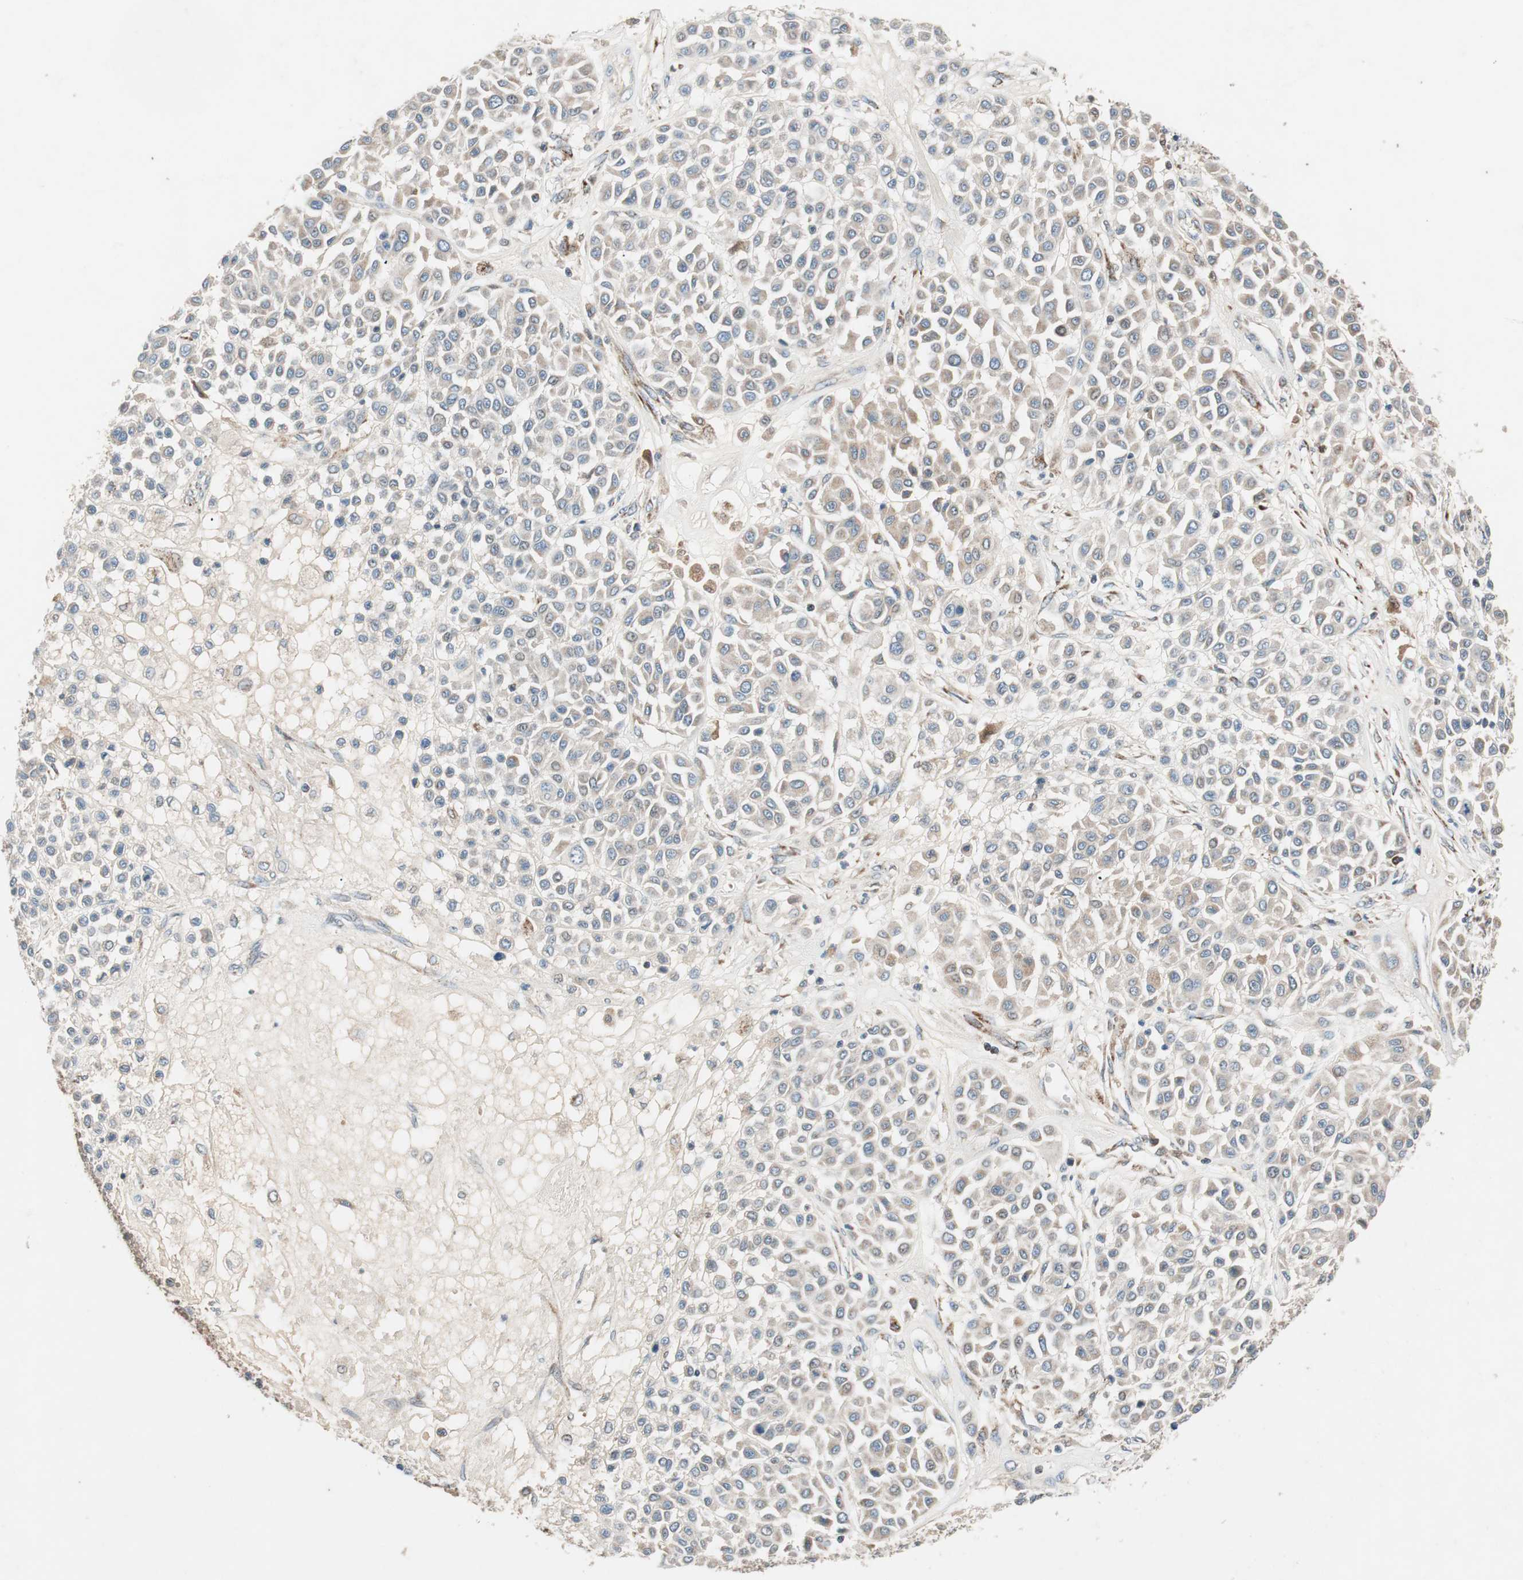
{"staining": {"intensity": "weak", "quantity": ">75%", "location": "cytoplasmic/membranous"}, "tissue": "melanoma", "cell_type": "Tumor cells", "image_type": "cancer", "snomed": [{"axis": "morphology", "description": "Malignant melanoma, Metastatic site"}, {"axis": "topography", "description": "Soft tissue"}], "caption": "A high-resolution photomicrograph shows immunohistochemistry (IHC) staining of malignant melanoma (metastatic site), which reveals weak cytoplasmic/membranous expression in about >75% of tumor cells.", "gene": "HPN", "patient": {"sex": "male", "age": 41}}